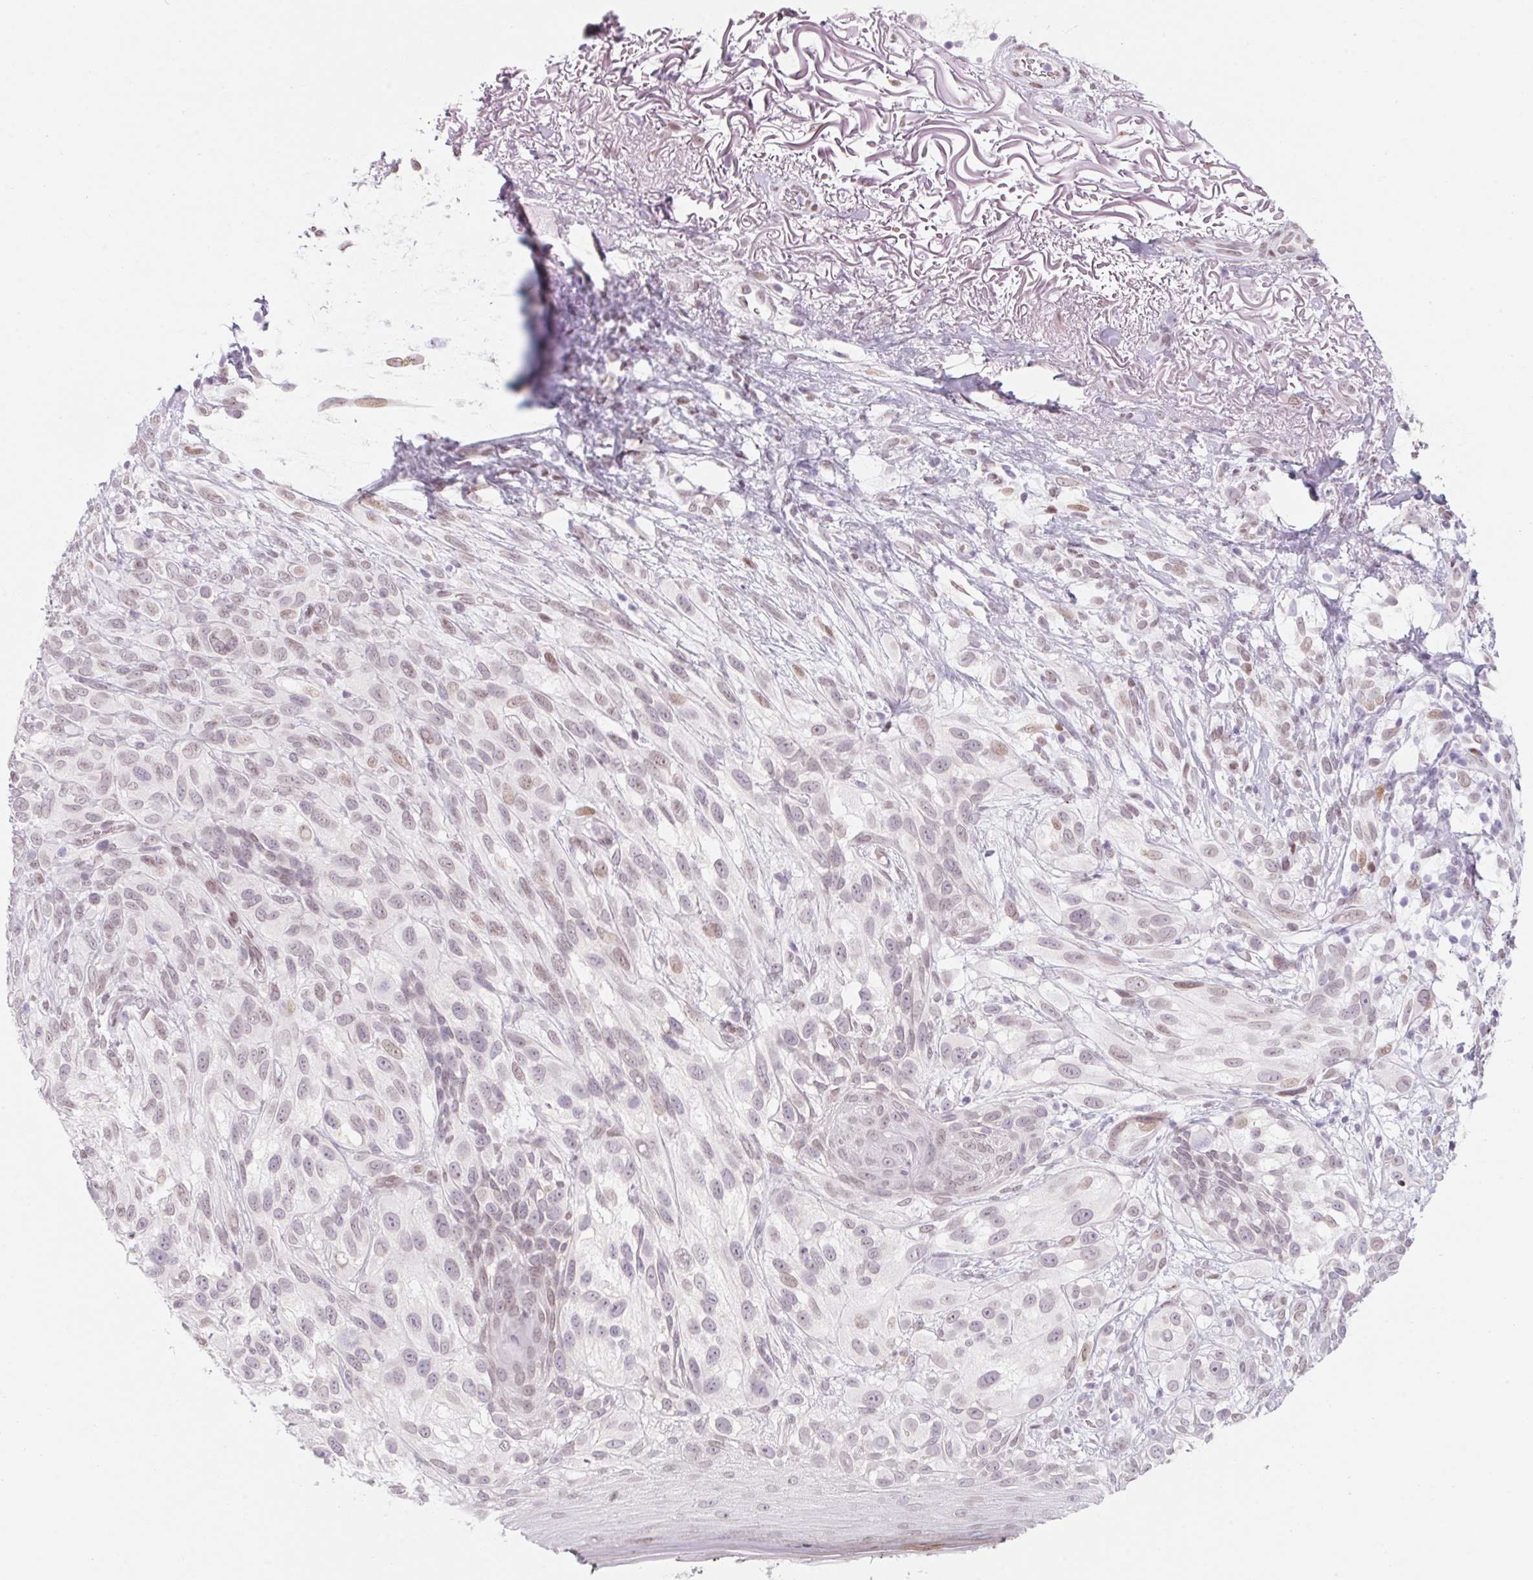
{"staining": {"intensity": "weak", "quantity": "25%-75%", "location": "nuclear"}, "tissue": "melanoma", "cell_type": "Tumor cells", "image_type": "cancer", "snomed": [{"axis": "morphology", "description": "Malignant melanoma, NOS"}, {"axis": "topography", "description": "Skin"}], "caption": "Tumor cells display weak nuclear expression in approximately 25%-75% of cells in melanoma.", "gene": "KCNQ2", "patient": {"sex": "female", "age": 86}}